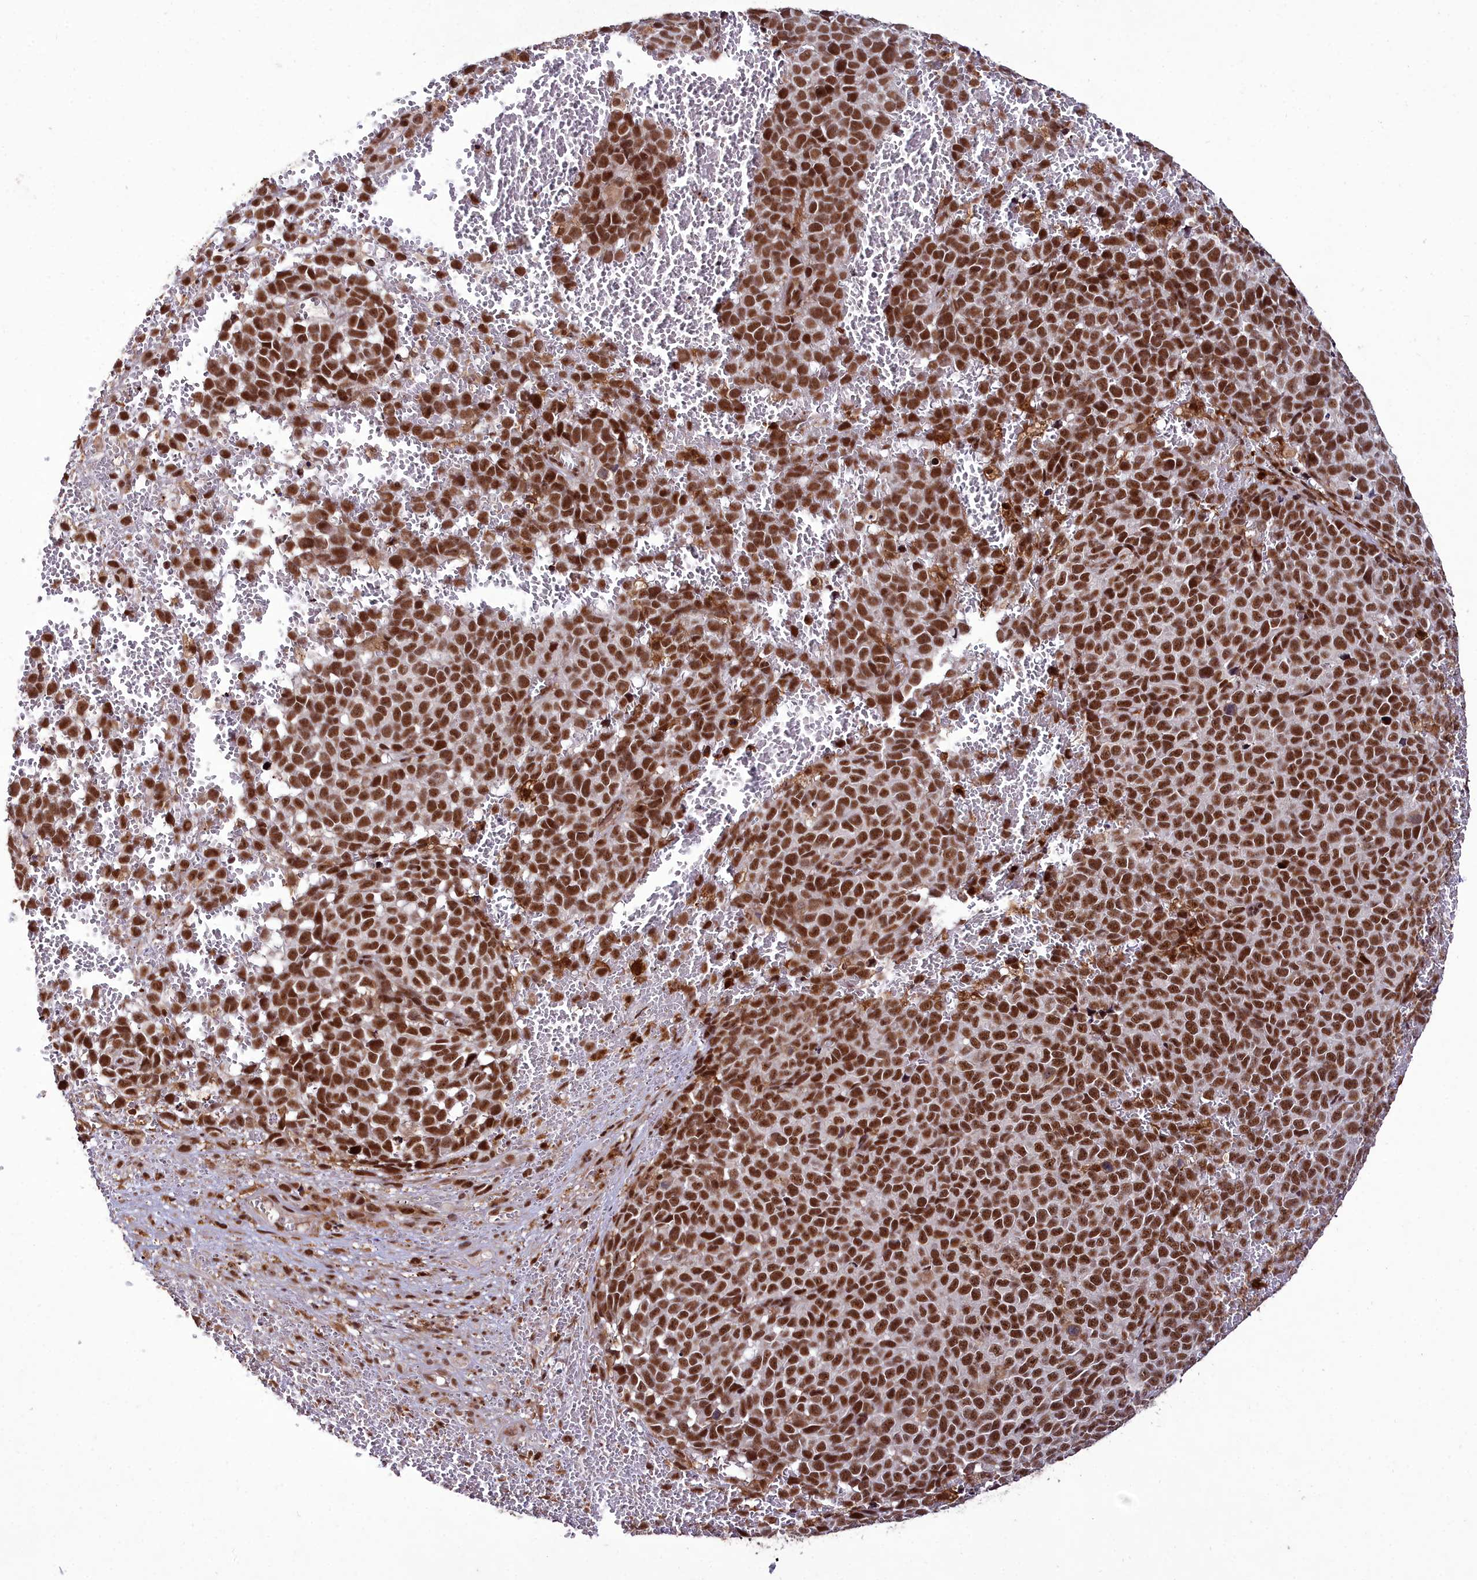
{"staining": {"intensity": "strong", "quantity": ">75%", "location": "nuclear"}, "tissue": "melanoma", "cell_type": "Tumor cells", "image_type": "cancer", "snomed": [{"axis": "morphology", "description": "Malignant melanoma, NOS"}, {"axis": "topography", "description": "Nose, NOS"}], "caption": "Immunohistochemistry (IHC) histopathology image of neoplastic tissue: human malignant melanoma stained using immunohistochemistry (IHC) reveals high levels of strong protein expression localized specifically in the nuclear of tumor cells, appearing as a nuclear brown color.", "gene": "CXXC1", "patient": {"sex": "female", "age": 48}}